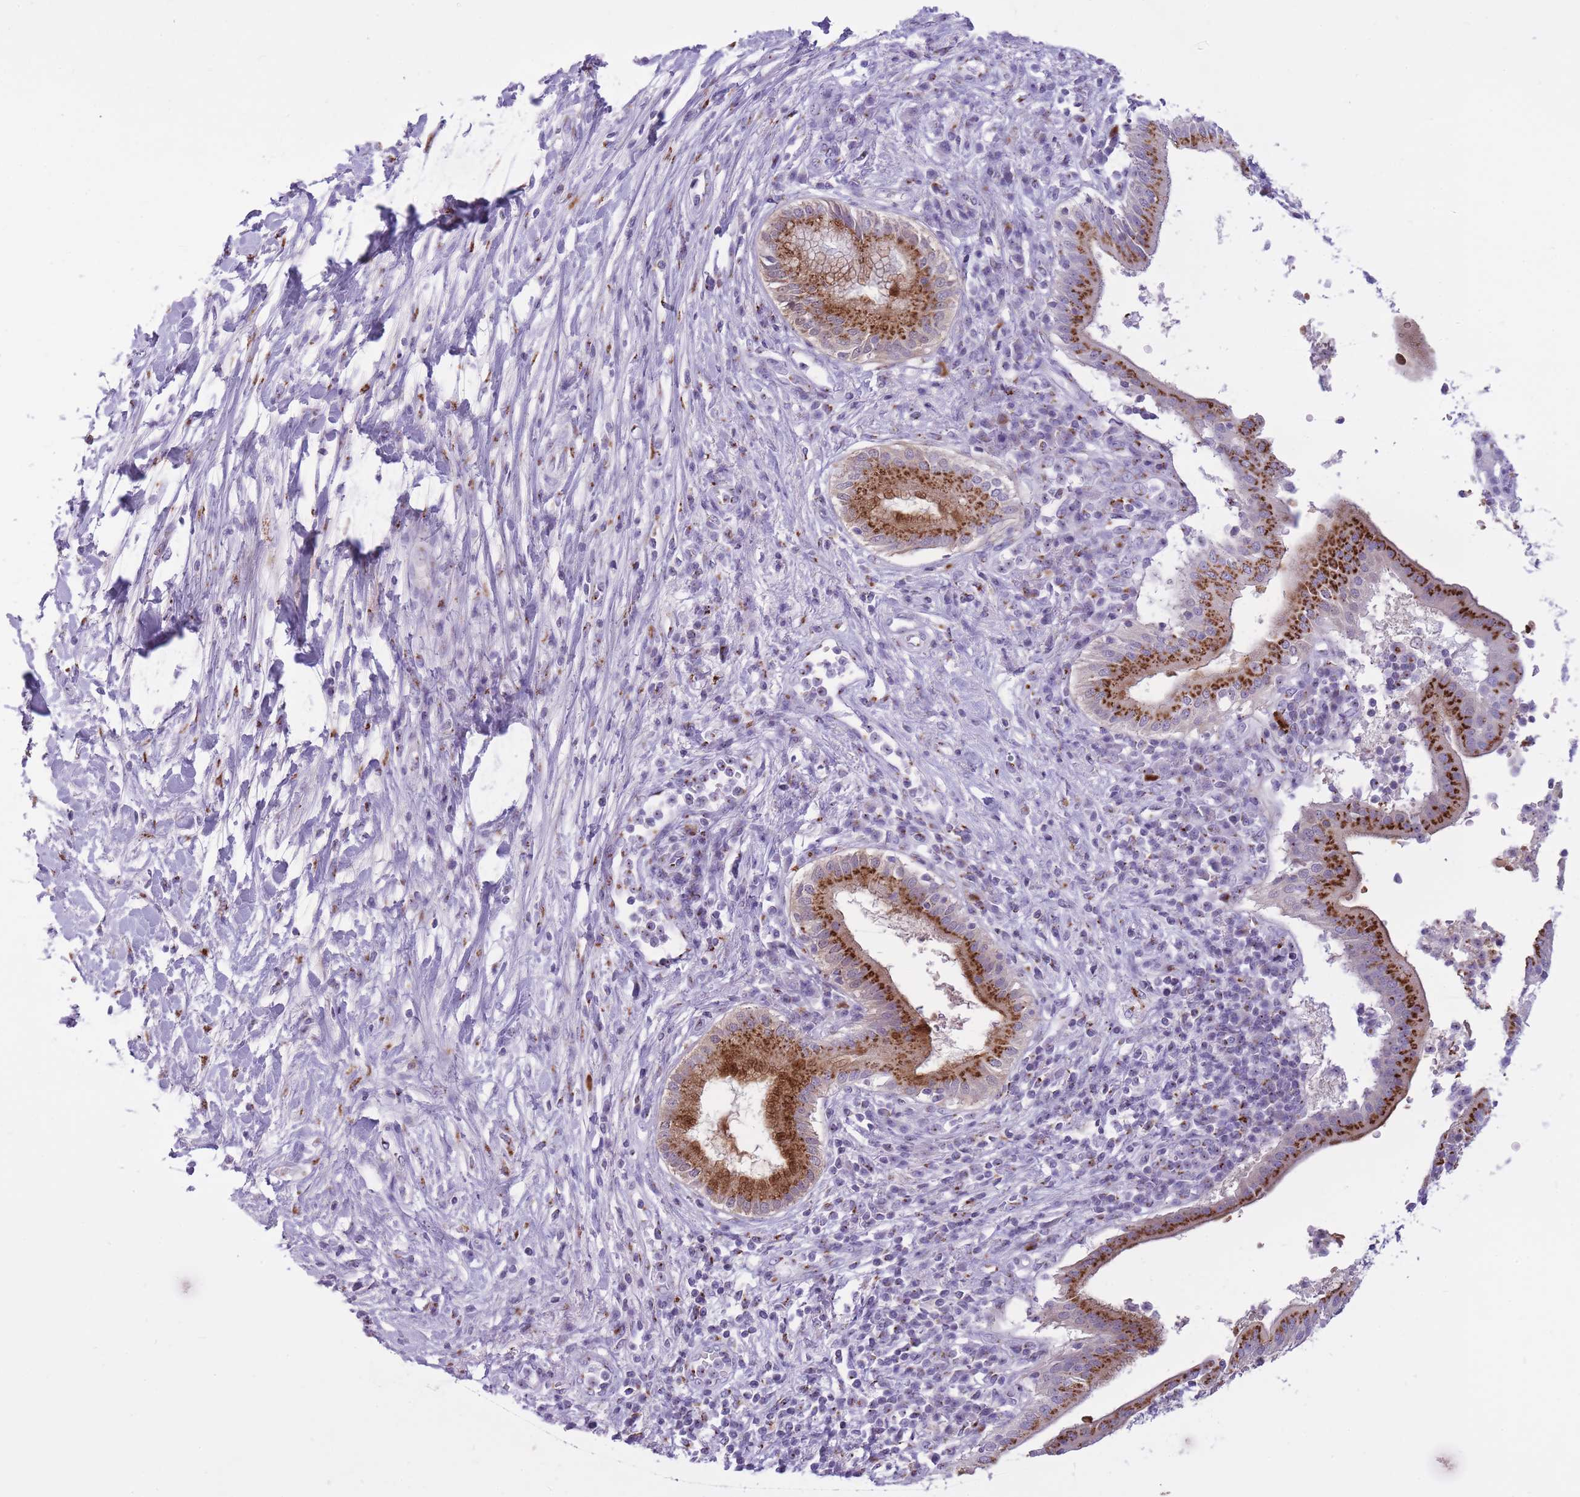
{"staining": {"intensity": "strong", "quantity": ">75%", "location": "cytoplasmic/membranous"}, "tissue": "pancreatic cancer", "cell_type": "Tumor cells", "image_type": "cancer", "snomed": [{"axis": "morphology", "description": "Adenocarcinoma, NOS"}, {"axis": "topography", "description": "Pancreas"}], "caption": "A histopathology image of human adenocarcinoma (pancreatic) stained for a protein exhibits strong cytoplasmic/membranous brown staining in tumor cells.", "gene": "B4GALT2", "patient": {"sex": "male", "age": 68}}